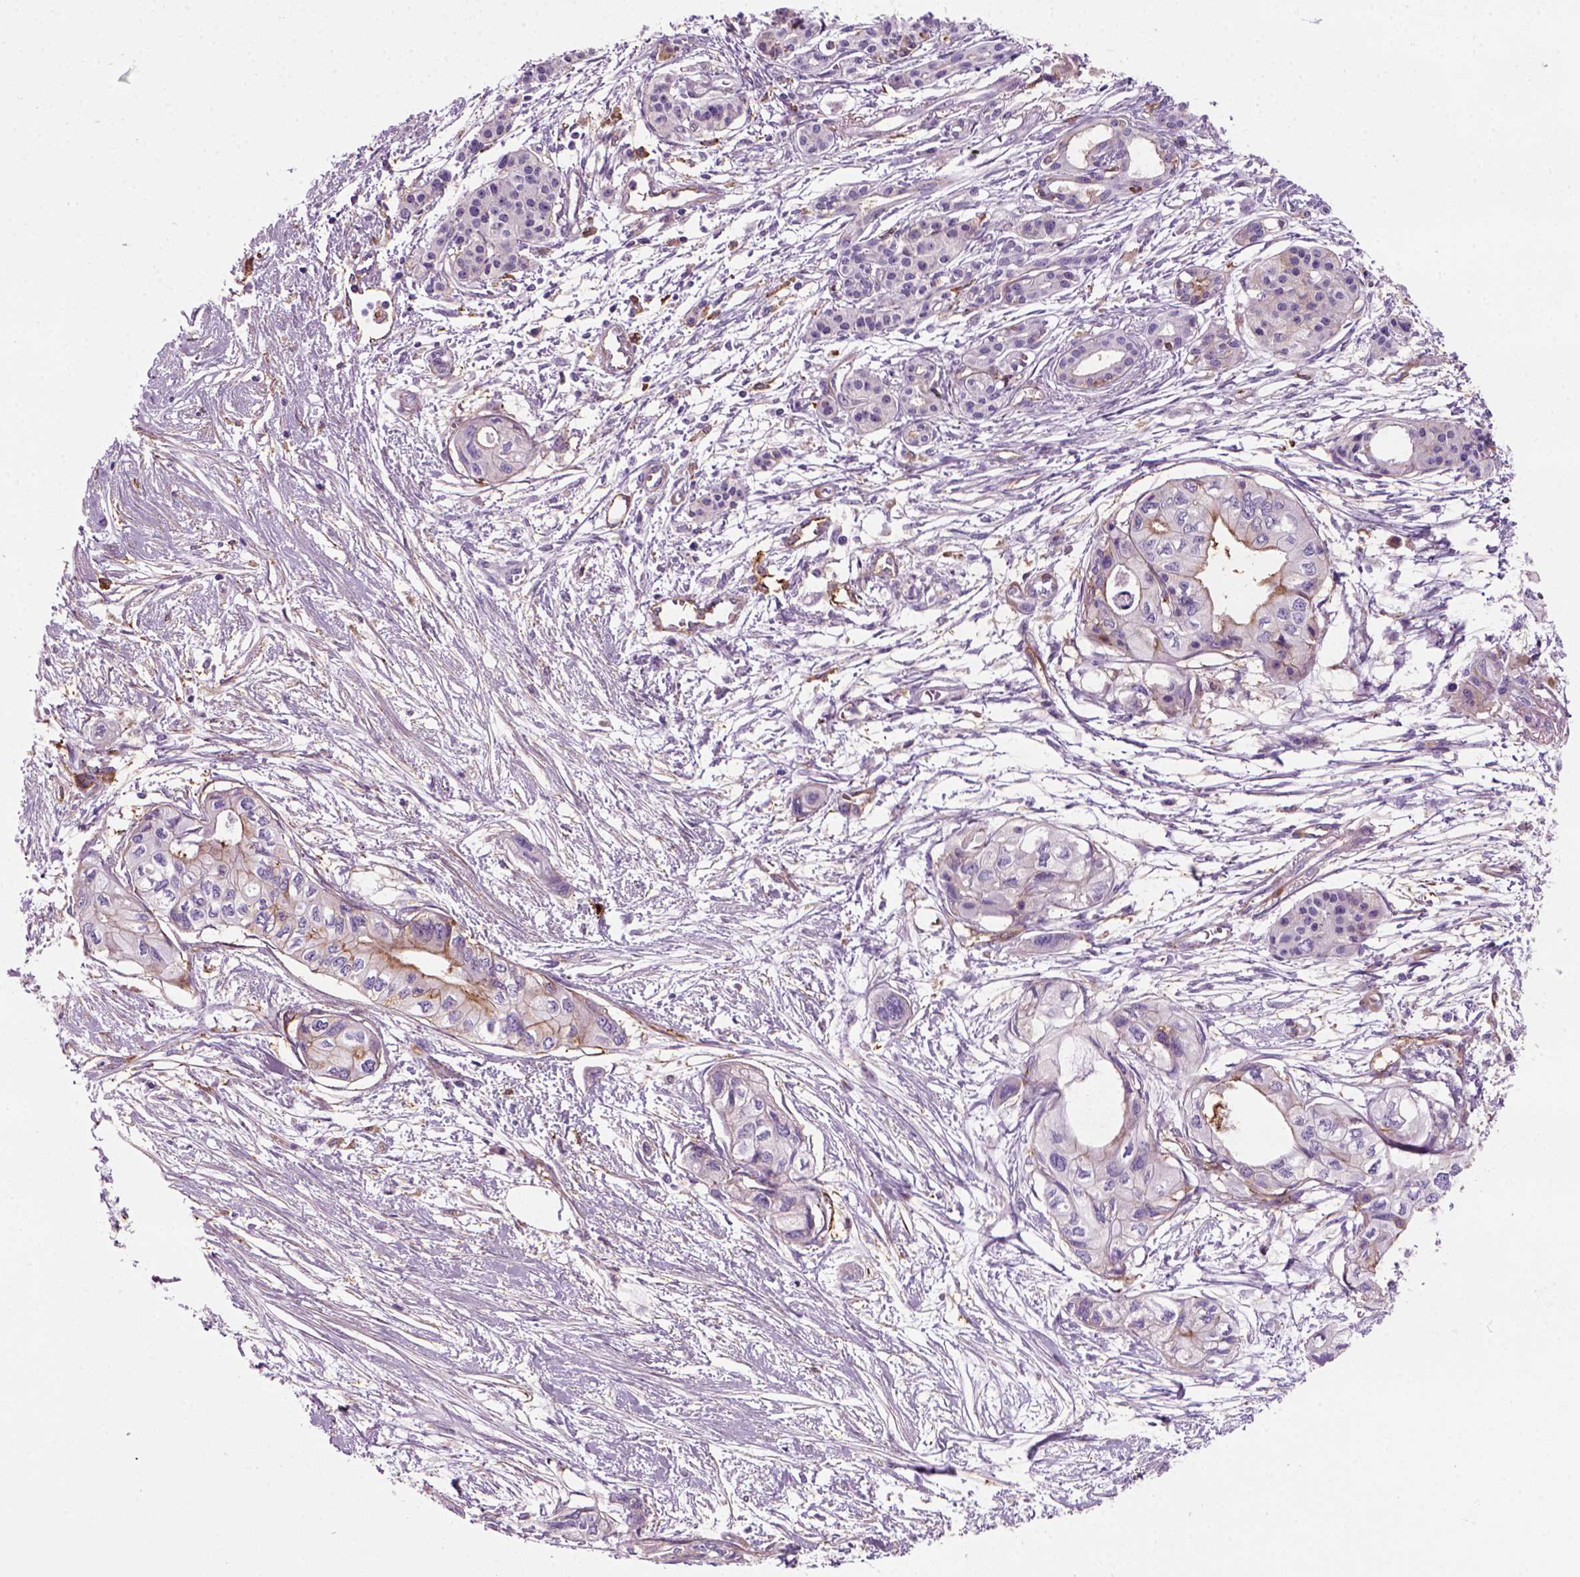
{"staining": {"intensity": "negative", "quantity": "none", "location": "none"}, "tissue": "pancreatic cancer", "cell_type": "Tumor cells", "image_type": "cancer", "snomed": [{"axis": "morphology", "description": "Adenocarcinoma, NOS"}, {"axis": "topography", "description": "Pancreas"}], "caption": "Tumor cells are negative for protein expression in human pancreatic adenocarcinoma.", "gene": "MARCKS", "patient": {"sex": "female", "age": 76}}